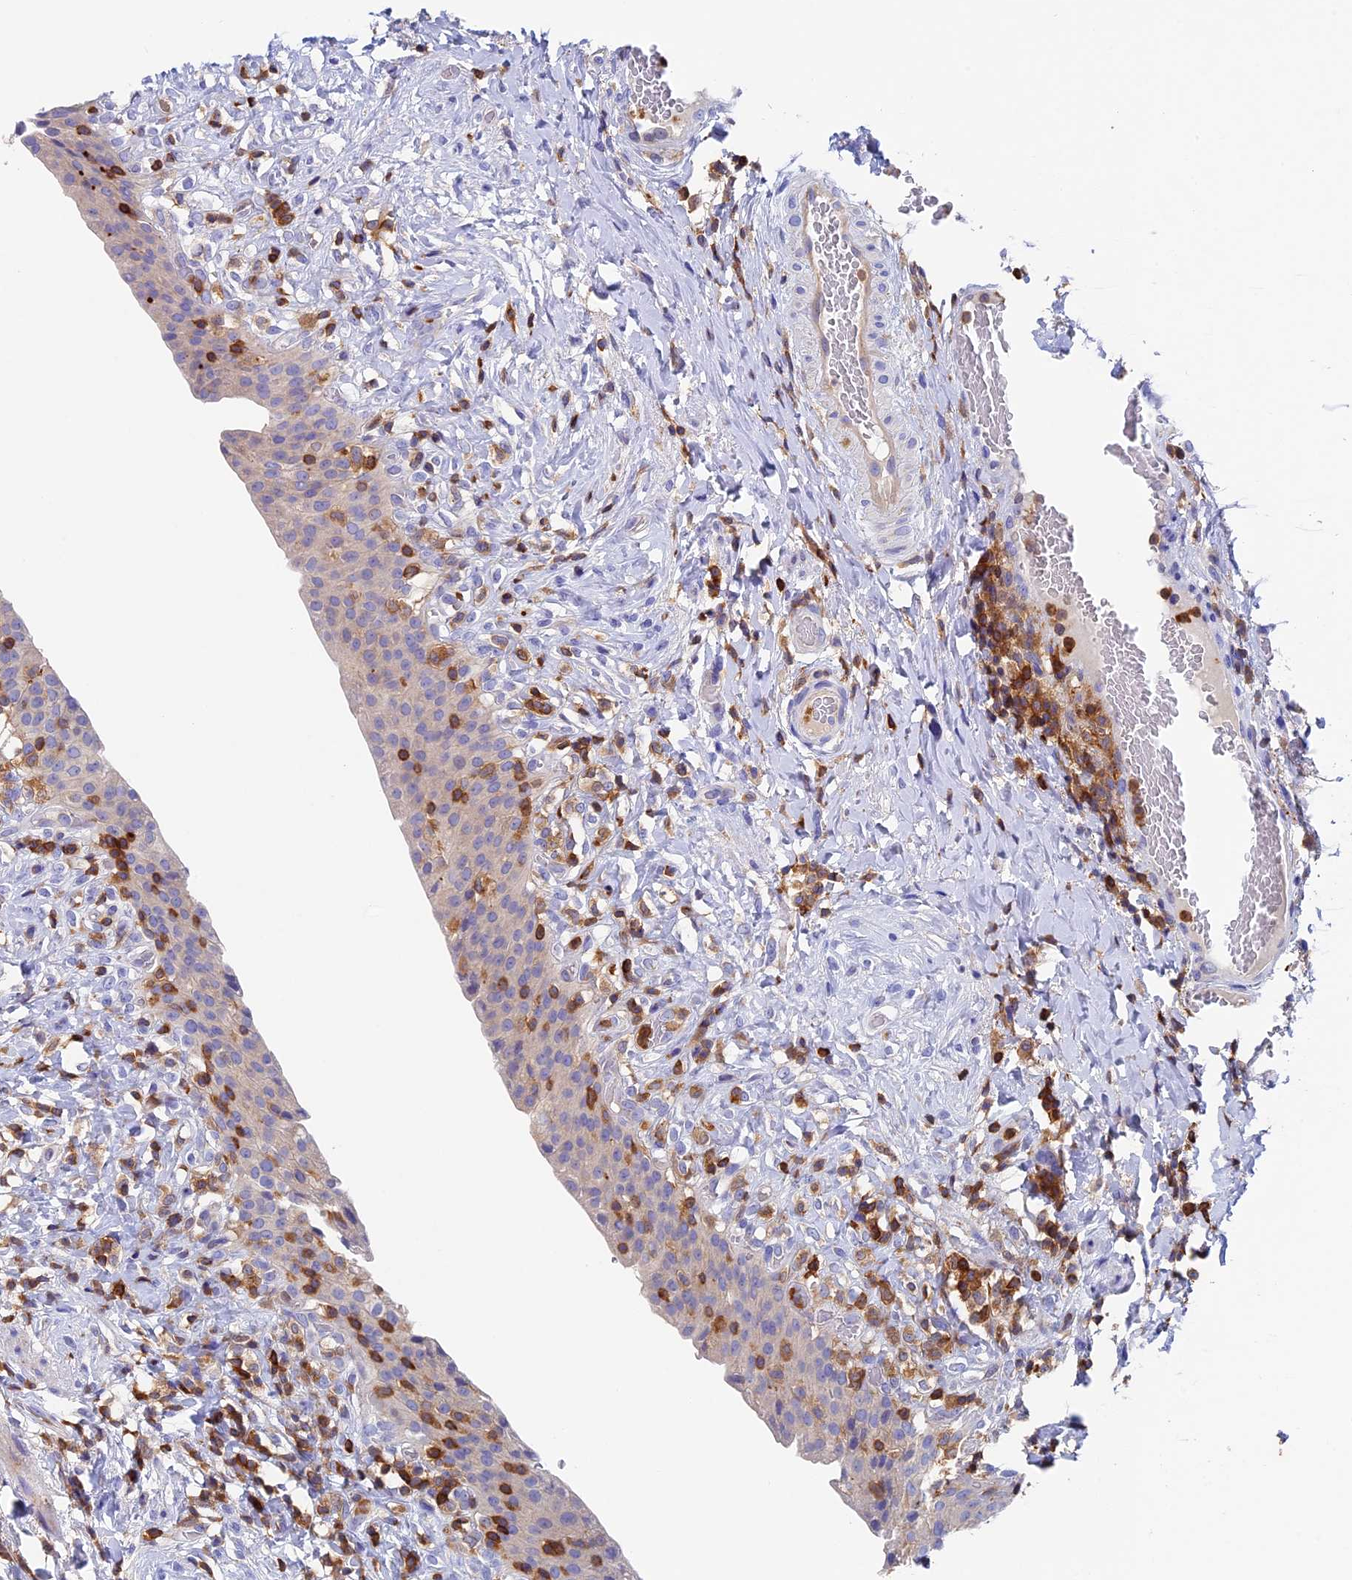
{"staining": {"intensity": "negative", "quantity": "none", "location": "none"}, "tissue": "urinary bladder", "cell_type": "Urothelial cells", "image_type": "normal", "snomed": [{"axis": "morphology", "description": "Normal tissue, NOS"}, {"axis": "morphology", "description": "Inflammation, NOS"}, {"axis": "topography", "description": "Urinary bladder"}], "caption": "A high-resolution histopathology image shows immunohistochemistry staining of benign urinary bladder, which shows no significant expression in urothelial cells. (Brightfield microscopy of DAB (3,3'-diaminobenzidine) immunohistochemistry at high magnification).", "gene": "ADAT1", "patient": {"sex": "male", "age": 64}}